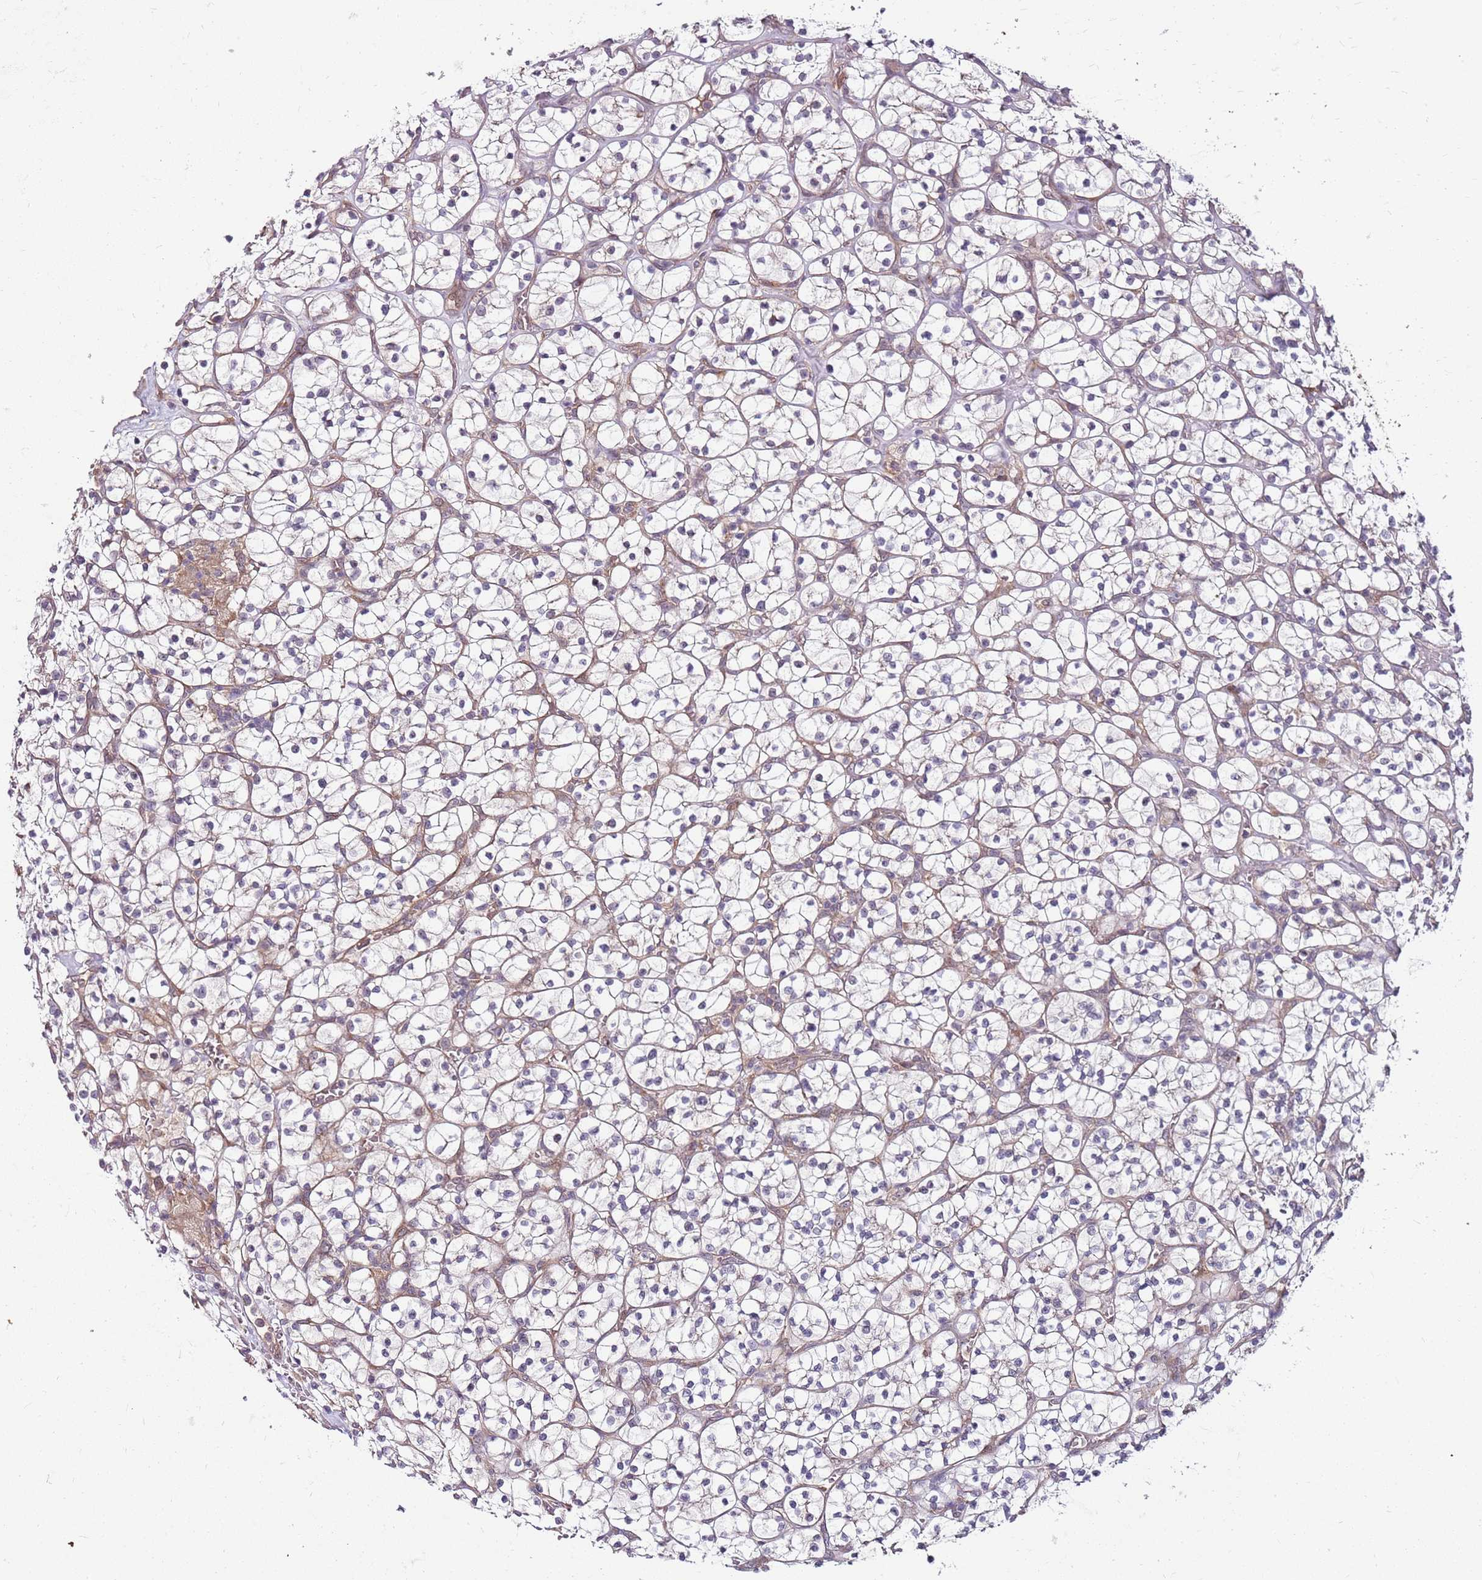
{"staining": {"intensity": "negative", "quantity": "none", "location": "none"}, "tissue": "renal cancer", "cell_type": "Tumor cells", "image_type": "cancer", "snomed": [{"axis": "morphology", "description": "Adenocarcinoma, NOS"}, {"axis": "topography", "description": "Kidney"}], "caption": "Human adenocarcinoma (renal) stained for a protein using immunohistochemistry (IHC) reveals no staining in tumor cells.", "gene": "FBXL22", "patient": {"sex": "female", "age": 64}}